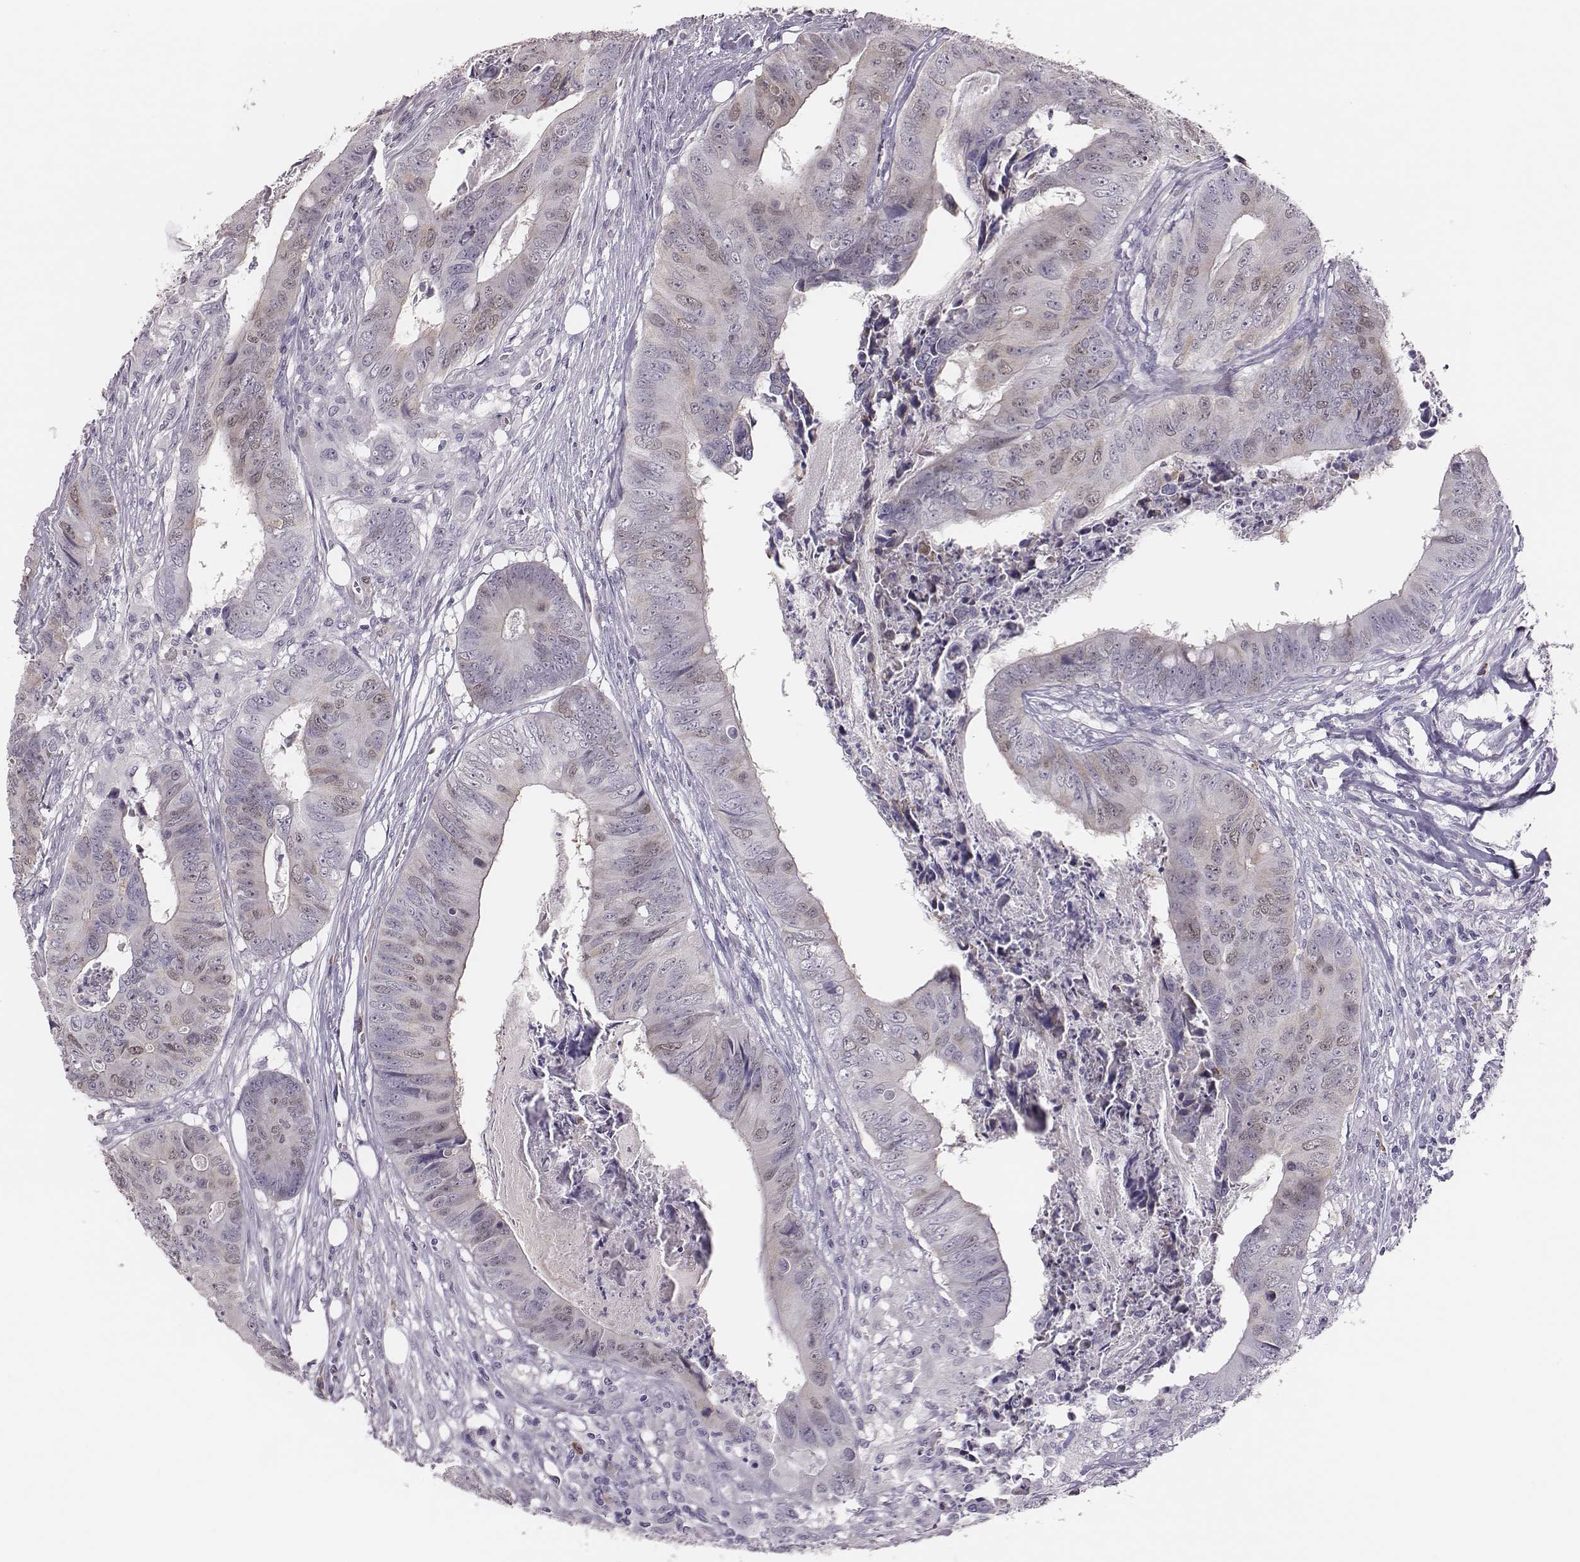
{"staining": {"intensity": "weak", "quantity": "<25%", "location": "cytoplasmic/membranous,nuclear"}, "tissue": "colorectal cancer", "cell_type": "Tumor cells", "image_type": "cancer", "snomed": [{"axis": "morphology", "description": "Adenocarcinoma, NOS"}, {"axis": "topography", "description": "Colon"}], "caption": "Human colorectal adenocarcinoma stained for a protein using IHC demonstrates no staining in tumor cells.", "gene": "PBK", "patient": {"sex": "male", "age": 84}}